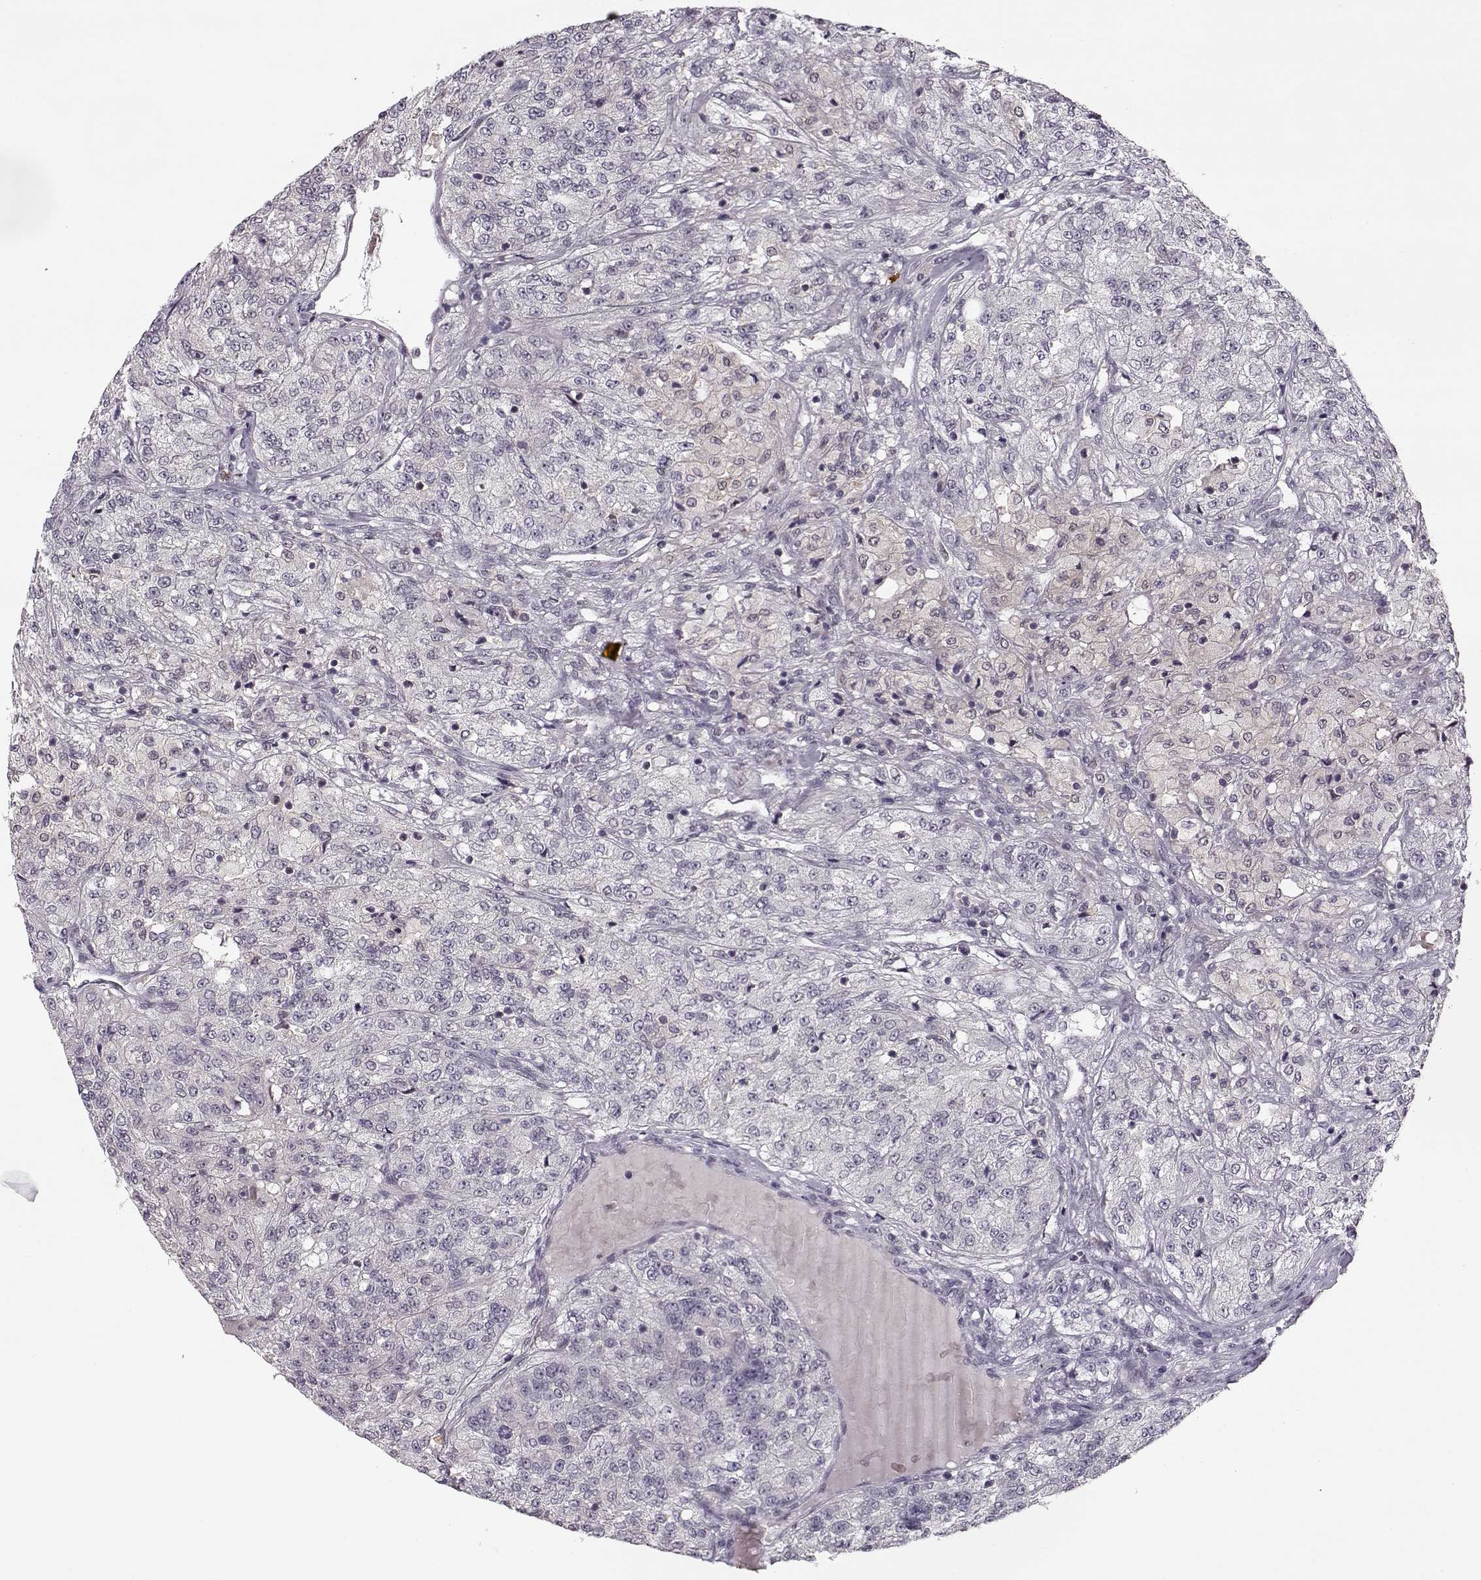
{"staining": {"intensity": "negative", "quantity": "none", "location": "none"}, "tissue": "renal cancer", "cell_type": "Tumor cells", "image_type": "cancer", "snomed": [{"axis": "morphology", "description": "Adenocarcinoma, NOS"}, {"axis": "topography", "description": "Kidney"}], "caption": "Immunohistochemistry photomicrograph of renal adenocarcinoma stained for a protein (brown), which demonstrates no positivity in tumor cells. Nuclei are stained in blue.", "gene": "DENND4B", "patient": {"sex": "female", "age": 63}}